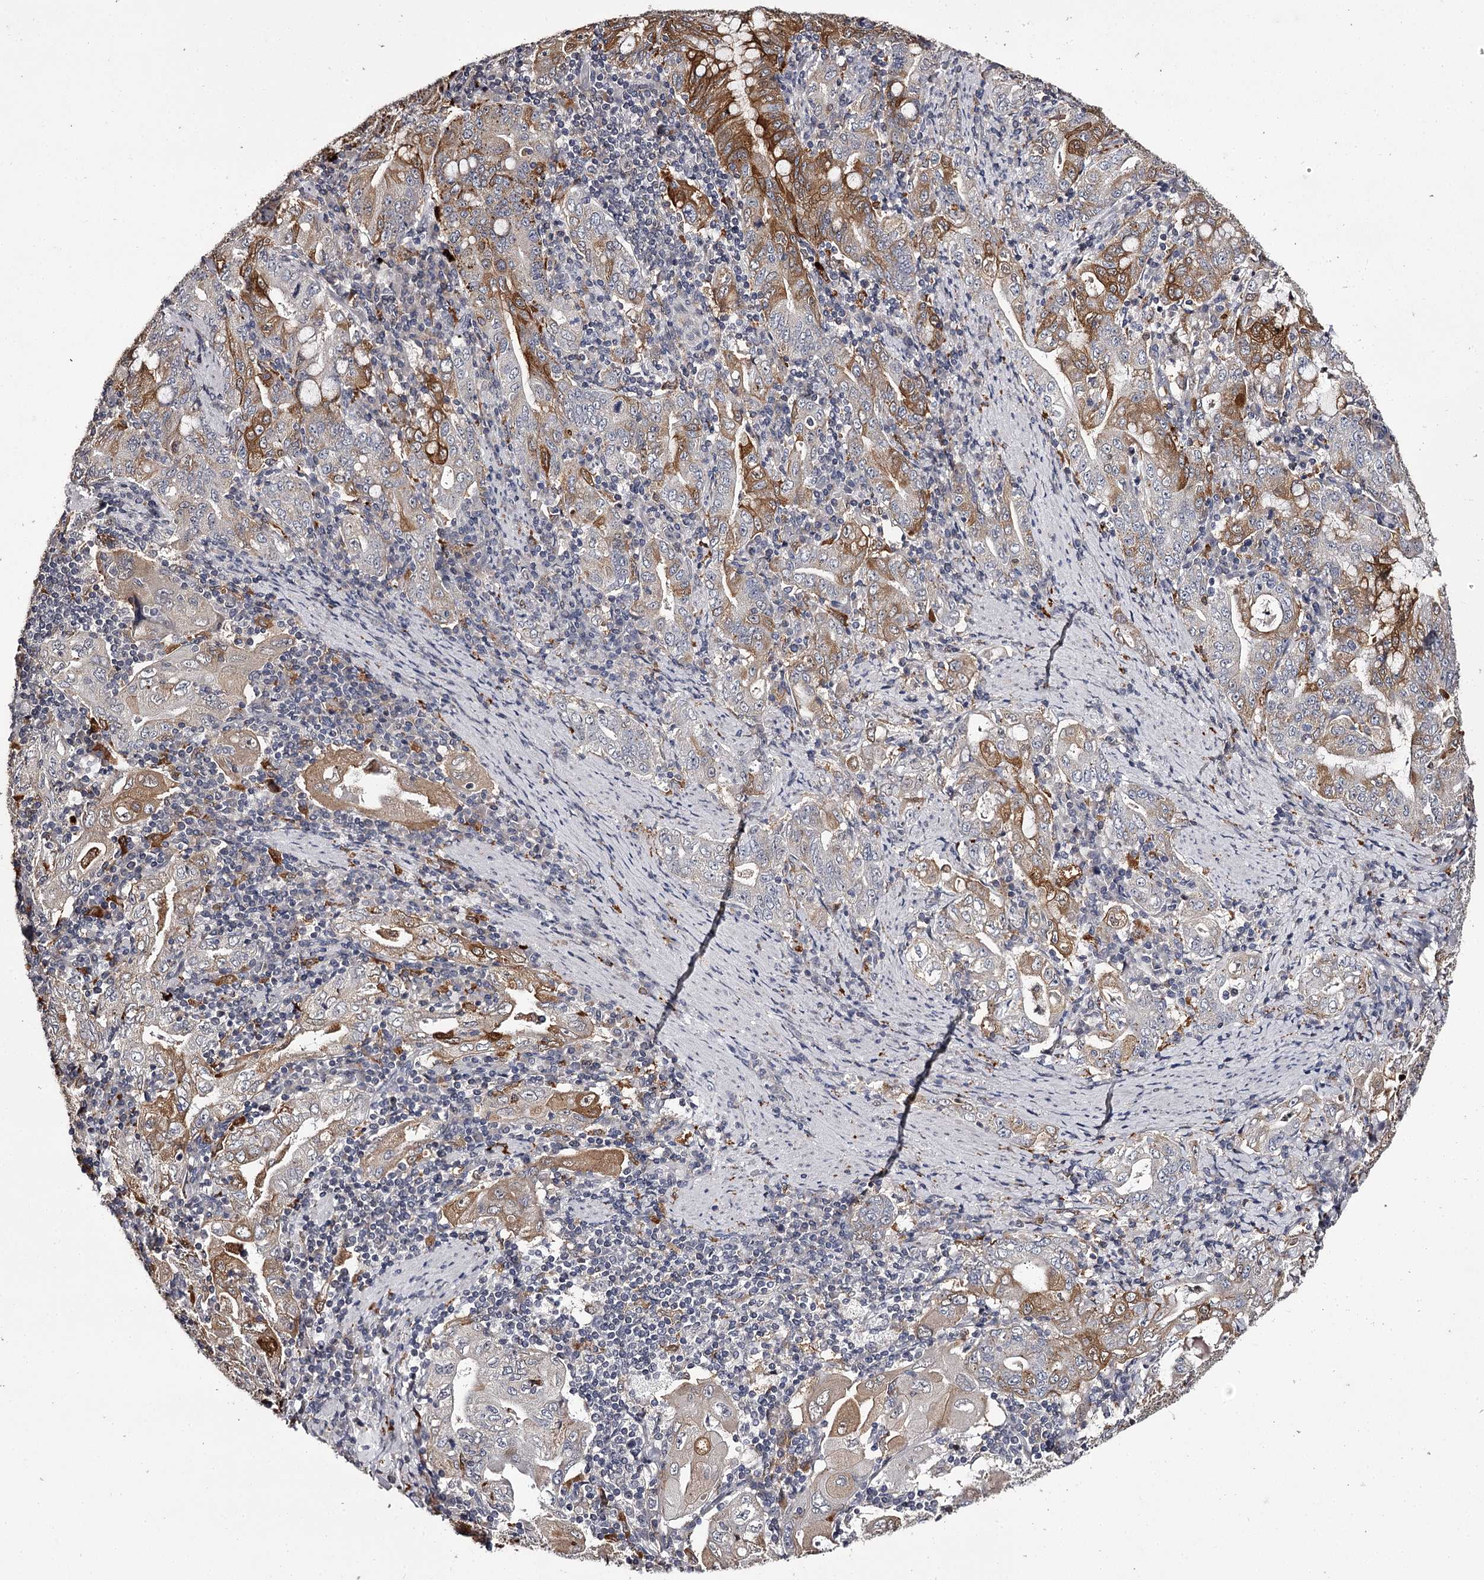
{"staining": {"intensity": "moderate", "quantity": "25%-75%", "location": "cytoplasmic/membranous"}, "tissue": "stomach cancer", "cell_type": "Tumor cells", "image_type": "cancer", "snomed": [{"axis": "morphology", "description": "Normal tissue, NOS"}, {"axis": "morphology", "description": "Adenocarcinoma, NOS"}, {"axis": "topography", "description": "Esophagus"}, {"axis": "topography", "description": "Stomach, upper"}, {"axis": "topography", "description": "Peripheral nerve tissue"}], "caption": "IHC histopathology image of human adenocarcinoma (stomach) stained for a protein (brown), which demonstrates medium levels of moderate cytoplasmic/membranous staining in approximately 25%-75% of tumor cells.", "gene": "SLC32A1", "patient": {"sex": "male", "age": 62}}